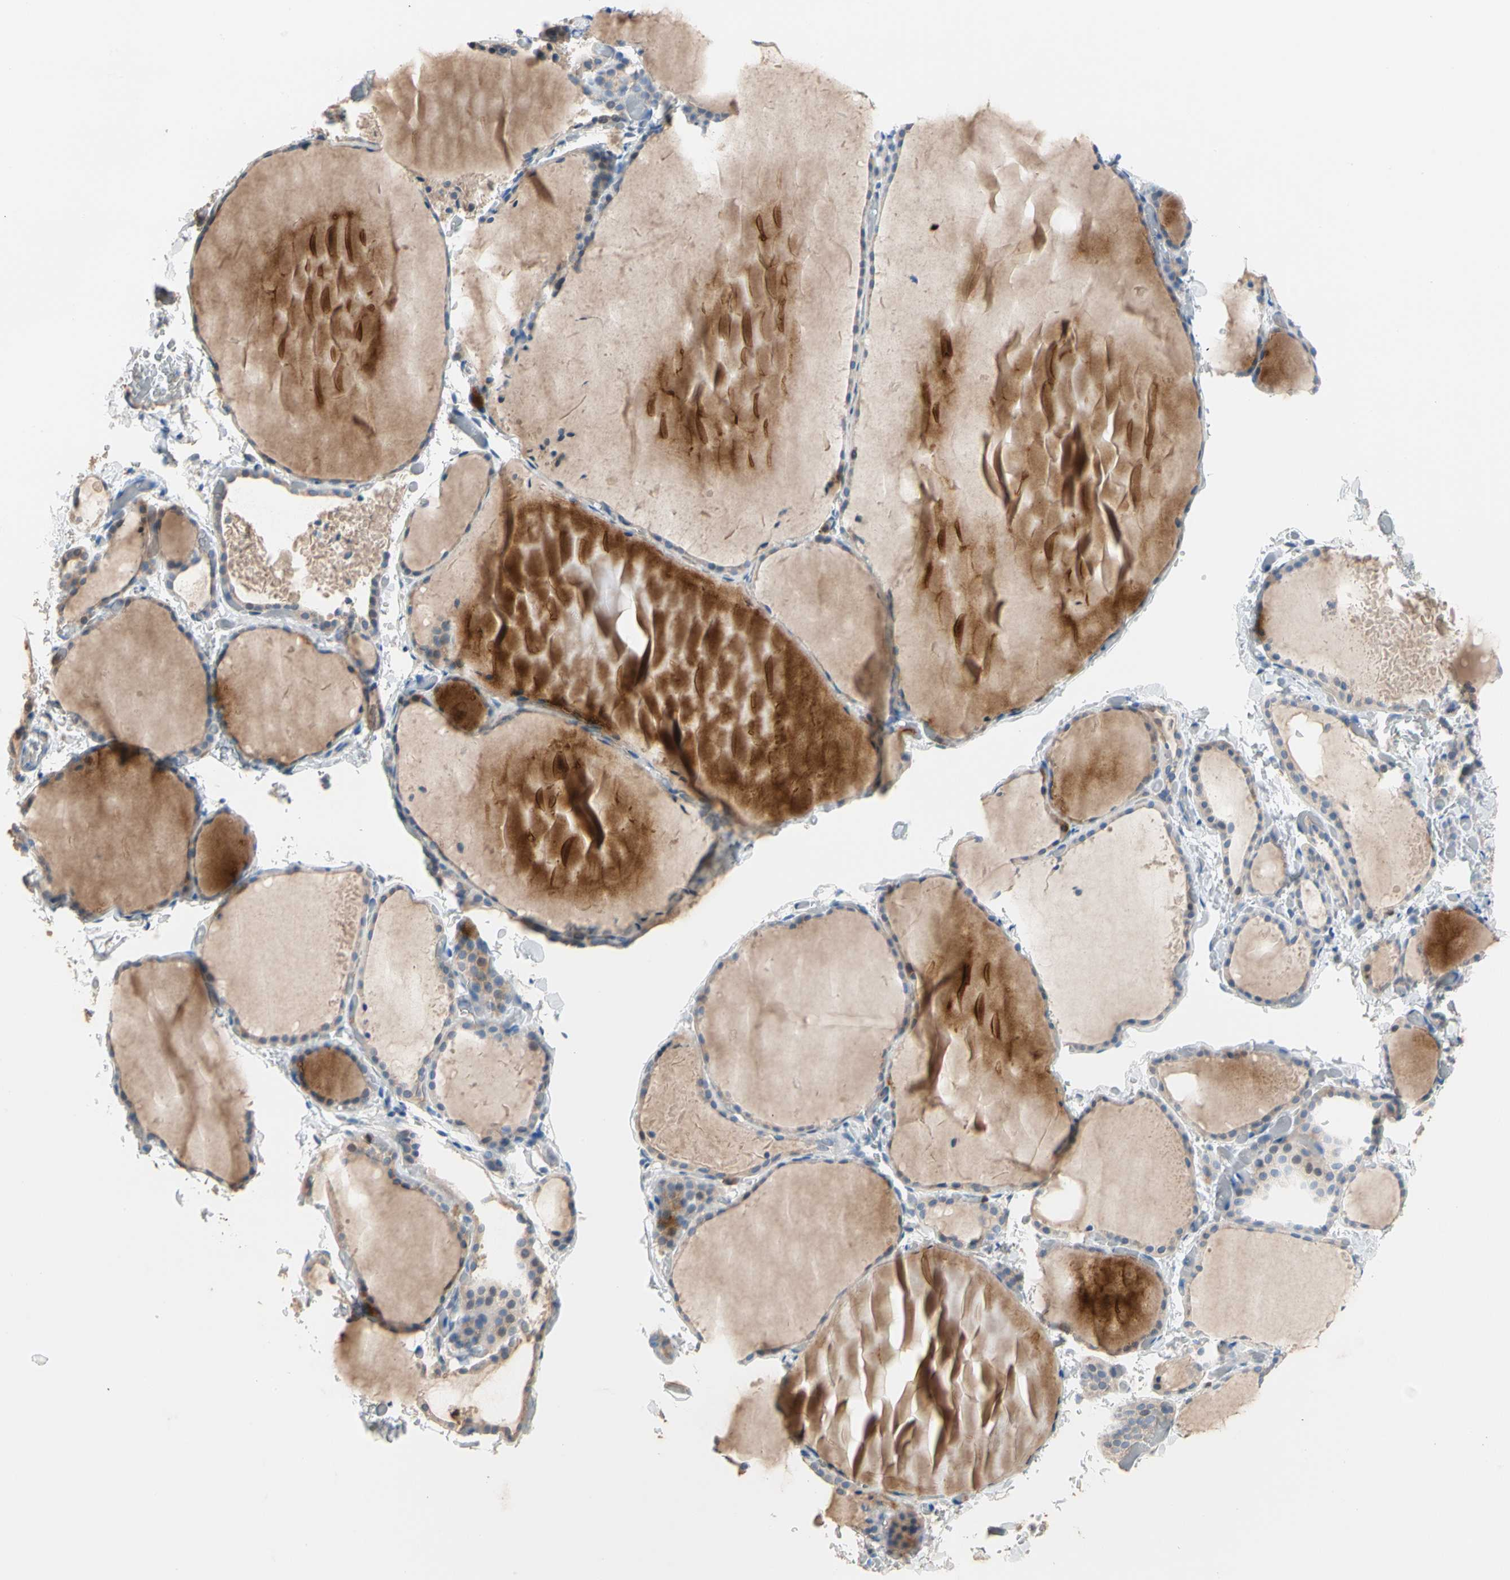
{"staining": {"intensity": "negative", "quantity": "none", "location": "none"}, "tissue": "thyroid gland", "cell_type": "Glandular cells", "image_type": "normal", "snomed": [{"axis": "morphology", "description": "Normal tissue, NOS"}, {"axis": "topography", "description": "Thyroid gland"}], "caption": "Benign thyroid gland was stained to show a protein in brown. There is no significant positivity in glandular cells. The staining is performed using DAB brown chromogen with nuclei counter-stained in using hematoxylin.", "gene": "BBOX1", "patient": {"sex": "female", "age": 22}}